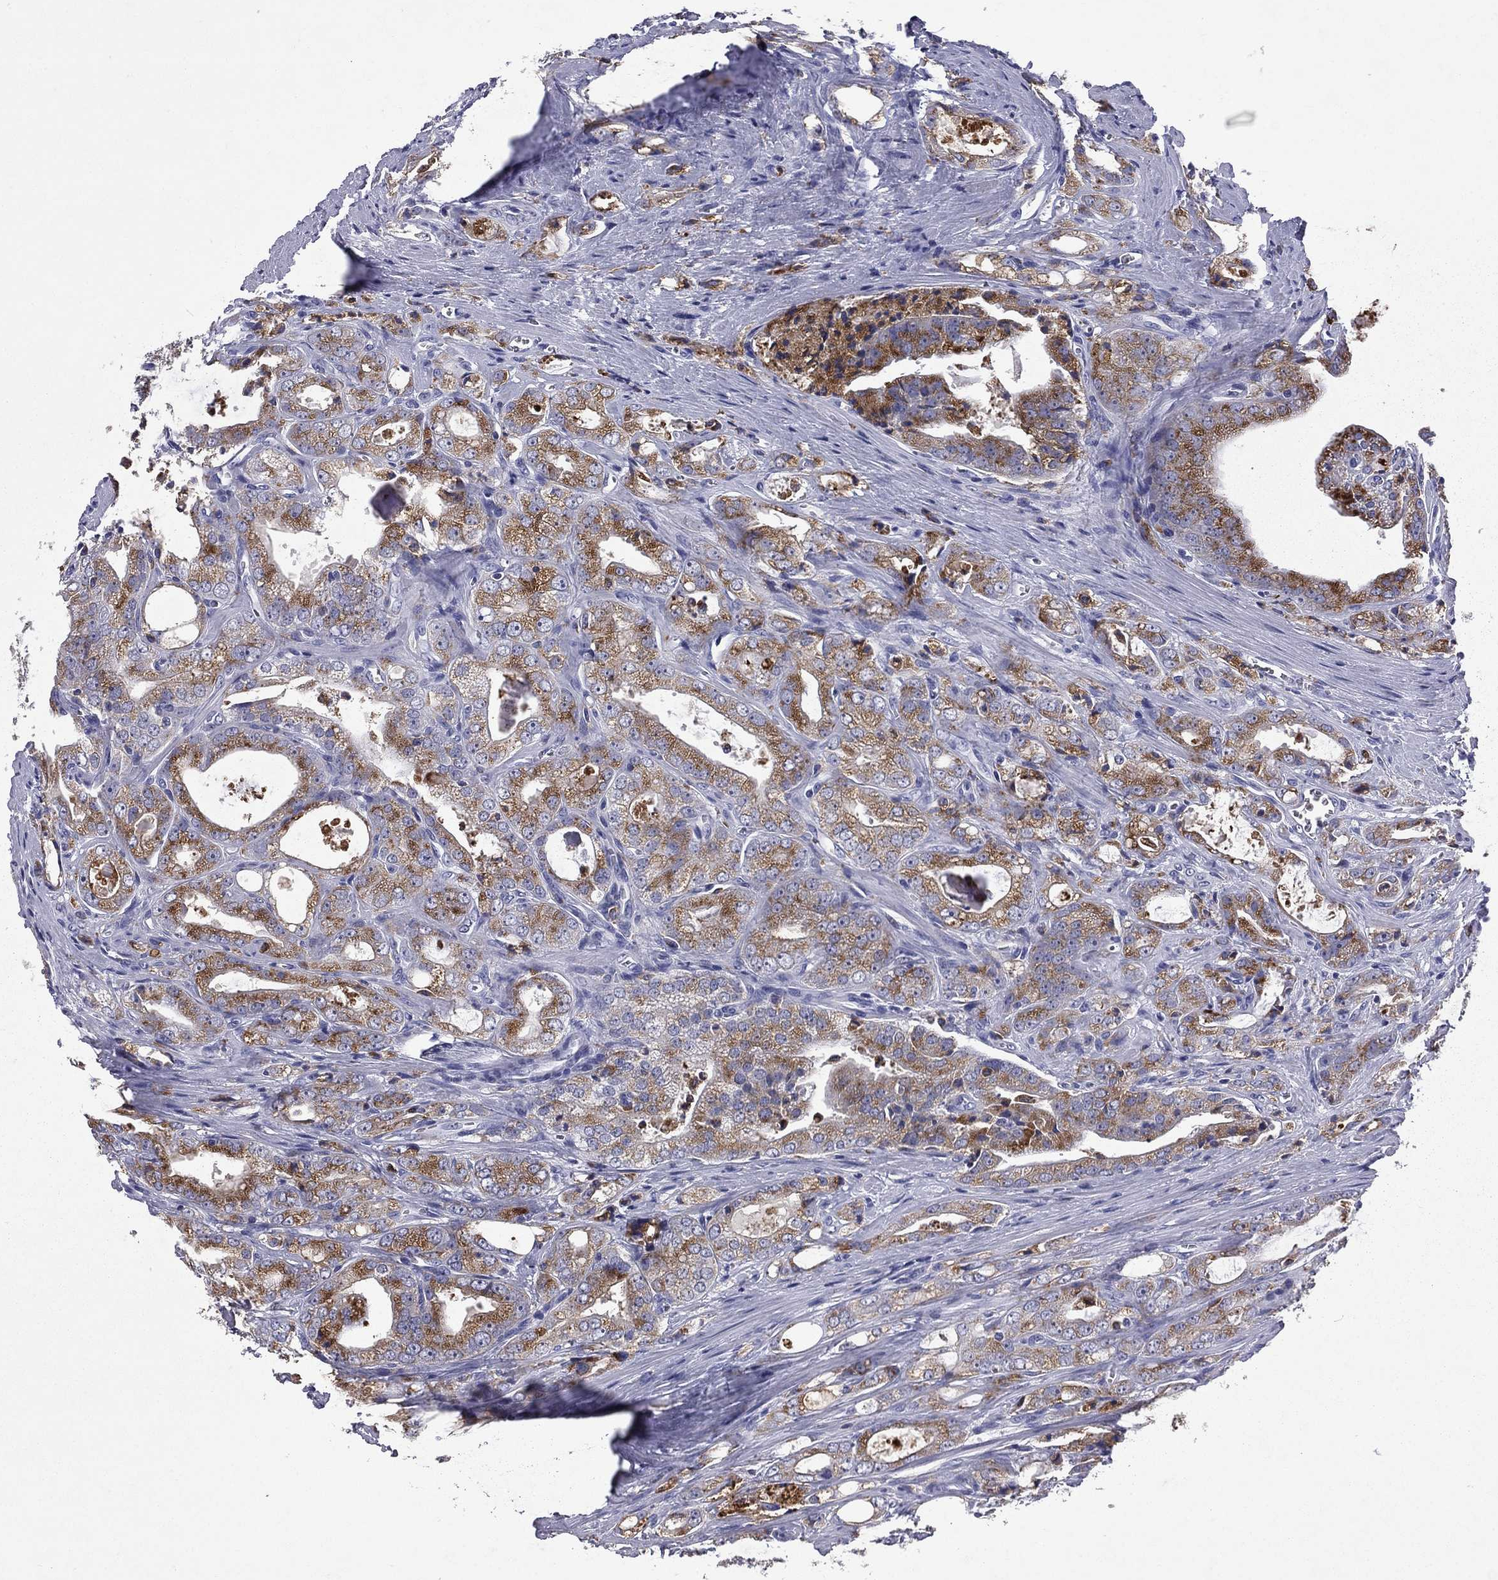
{"staining": {"intensity": "strong", "quantity": "25%-75%", "location": "cytoplasmic/membranous"}, "tissue": "prostate cancer", "cell_type": "Tumor cells", "image_type": "cancer", "snomed": [{"axis": "morphology", "description": "Adenocarcinoma, NOS"}, {"axis": "morphology", "description": "Adenocarcinoma, High grade"}, {"axis": "topography", "description": "Prostate"}], "caption": "Immunohistochemistry (IHC) histopathology image of neoplastic tissue: human prostate high-grade adenocarcinoma stained using IHC reveals high levels of strong protein expression localized specifically in the cytoplasmic/membranous of tumor cells, appearing as a cytoplasmic/membranous brown color.", "gene": "MADCAM1", "patient": {"sex": "male", "age": 70}}